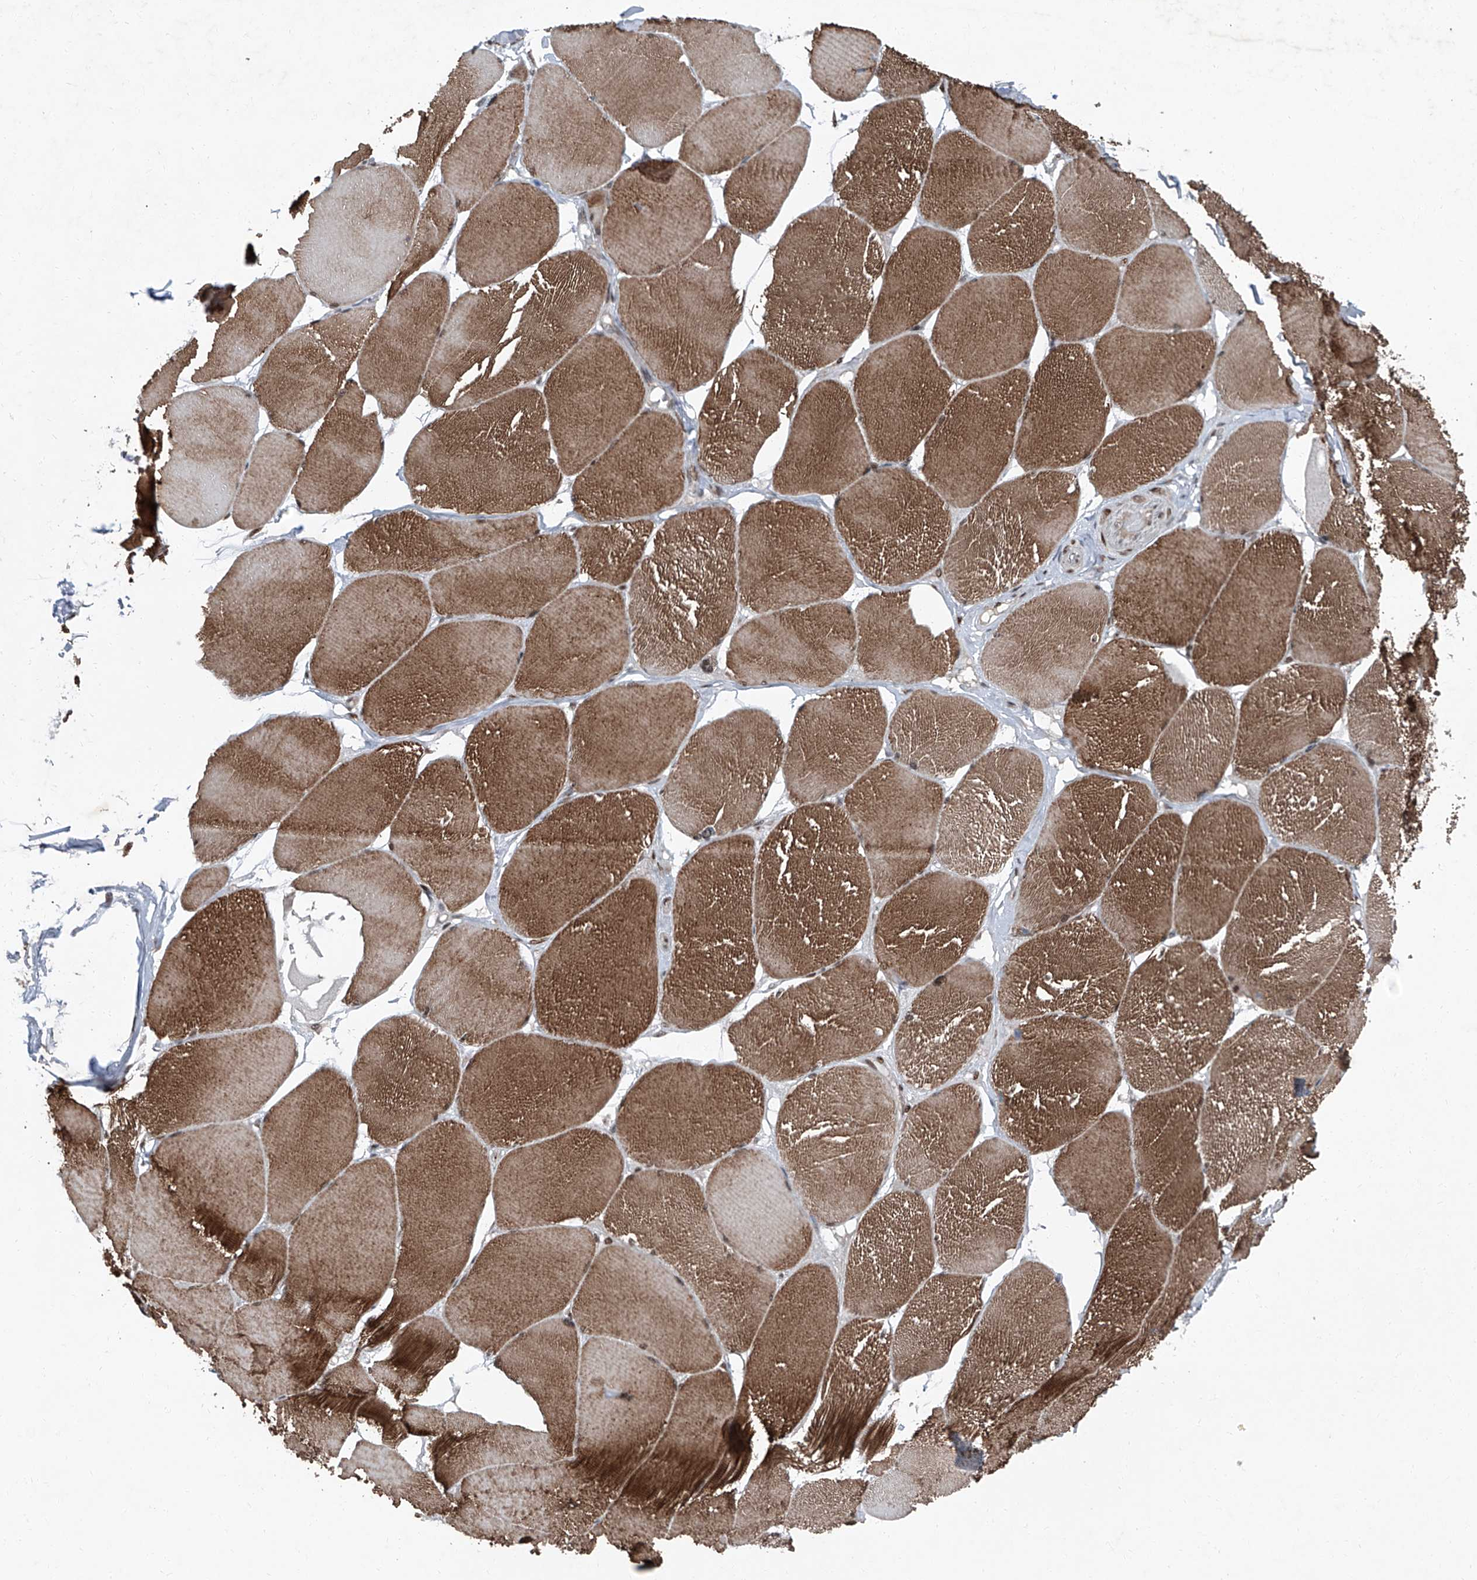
{"staining": {"intensity": "moderate", "quantity": "25%-75%", "location": "cytoplasmic/membranous"}, "tissue": "skeletal muscle", "cell_type": "Myocytes", "image_type": "normal", "snomed": [{"axis": "morphology", "description": "Normal tissue, NOS"}, {"axis": "topography", "description": "Skin"}, {"axis": "topography", "description": "Skeletal muscle"}], "caption": "Skeletal muscle stained with DAB immunohistochemistry (IHC) shows medium levels of moderate cytoplasmic/membranous staining in about 25%-75% of myocytes.", "gene": "BMI1", "patient": {"sex": "male", "age": 83}}